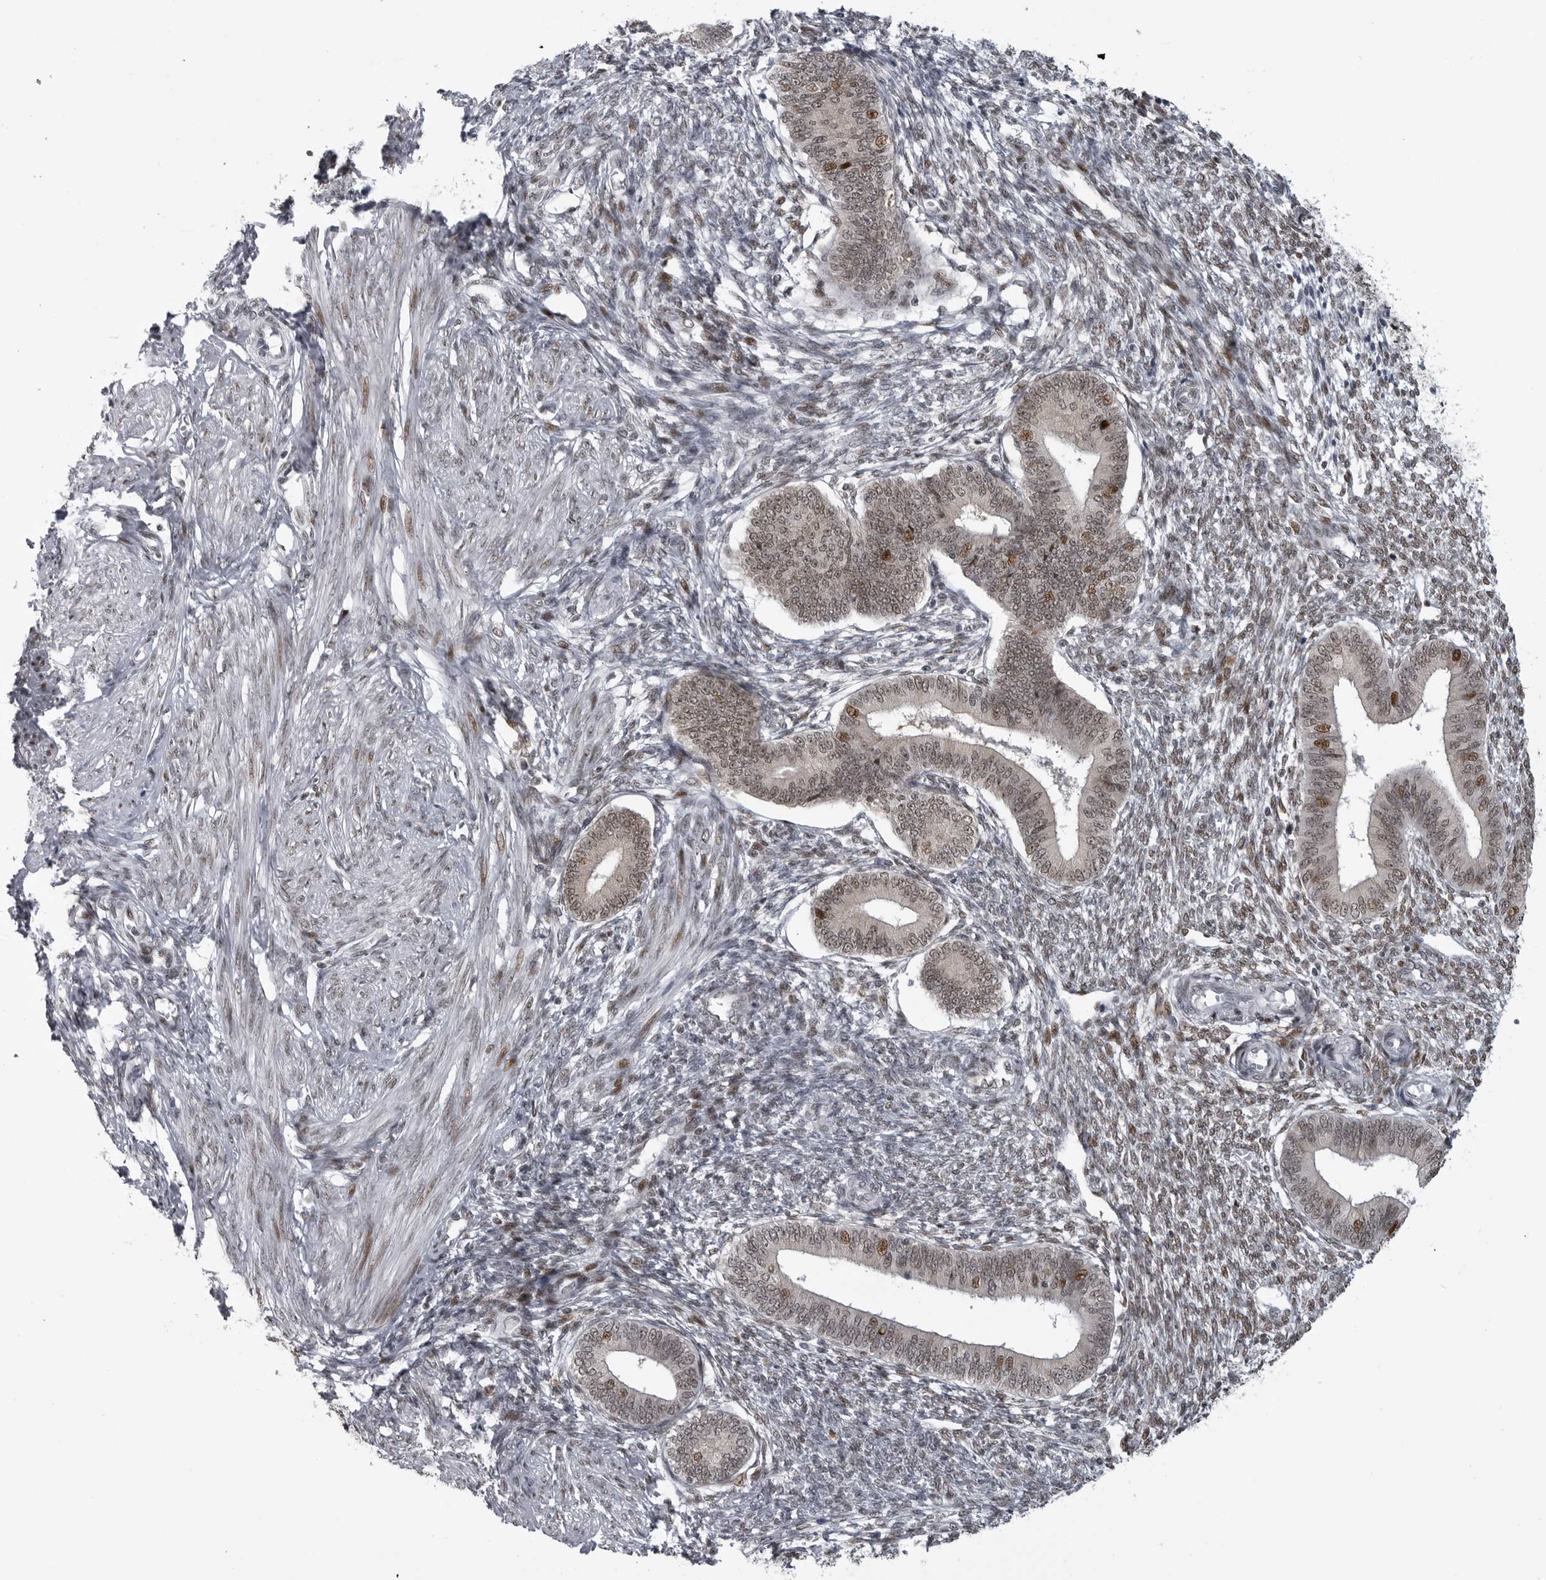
{"staining": {"intensity": "moderate", "quantity": "25%-75%", "location": "nuclear"}, "tissue": "endometrium", "cell_type": "Cells in endometrial stroma", "image_type": "normal", "snomed": [{"axis": "morphology", "description": "Normal tissue, NOS"}, {"axis": "topography", "description": "Endometrium"}], "caption": "Immunohistochemical staining of unremarkable human endometrium shows medium levels of moderate nuclear positivity in approximately 25%-75% of cells in endometrial stroma. The staining was performed using DAB, with brown indicating positive protein expression. Nuclei are stained blue with hematoxylin.", "gene": "C8orf58", "patient": {"sex": "female", "age": 46}}